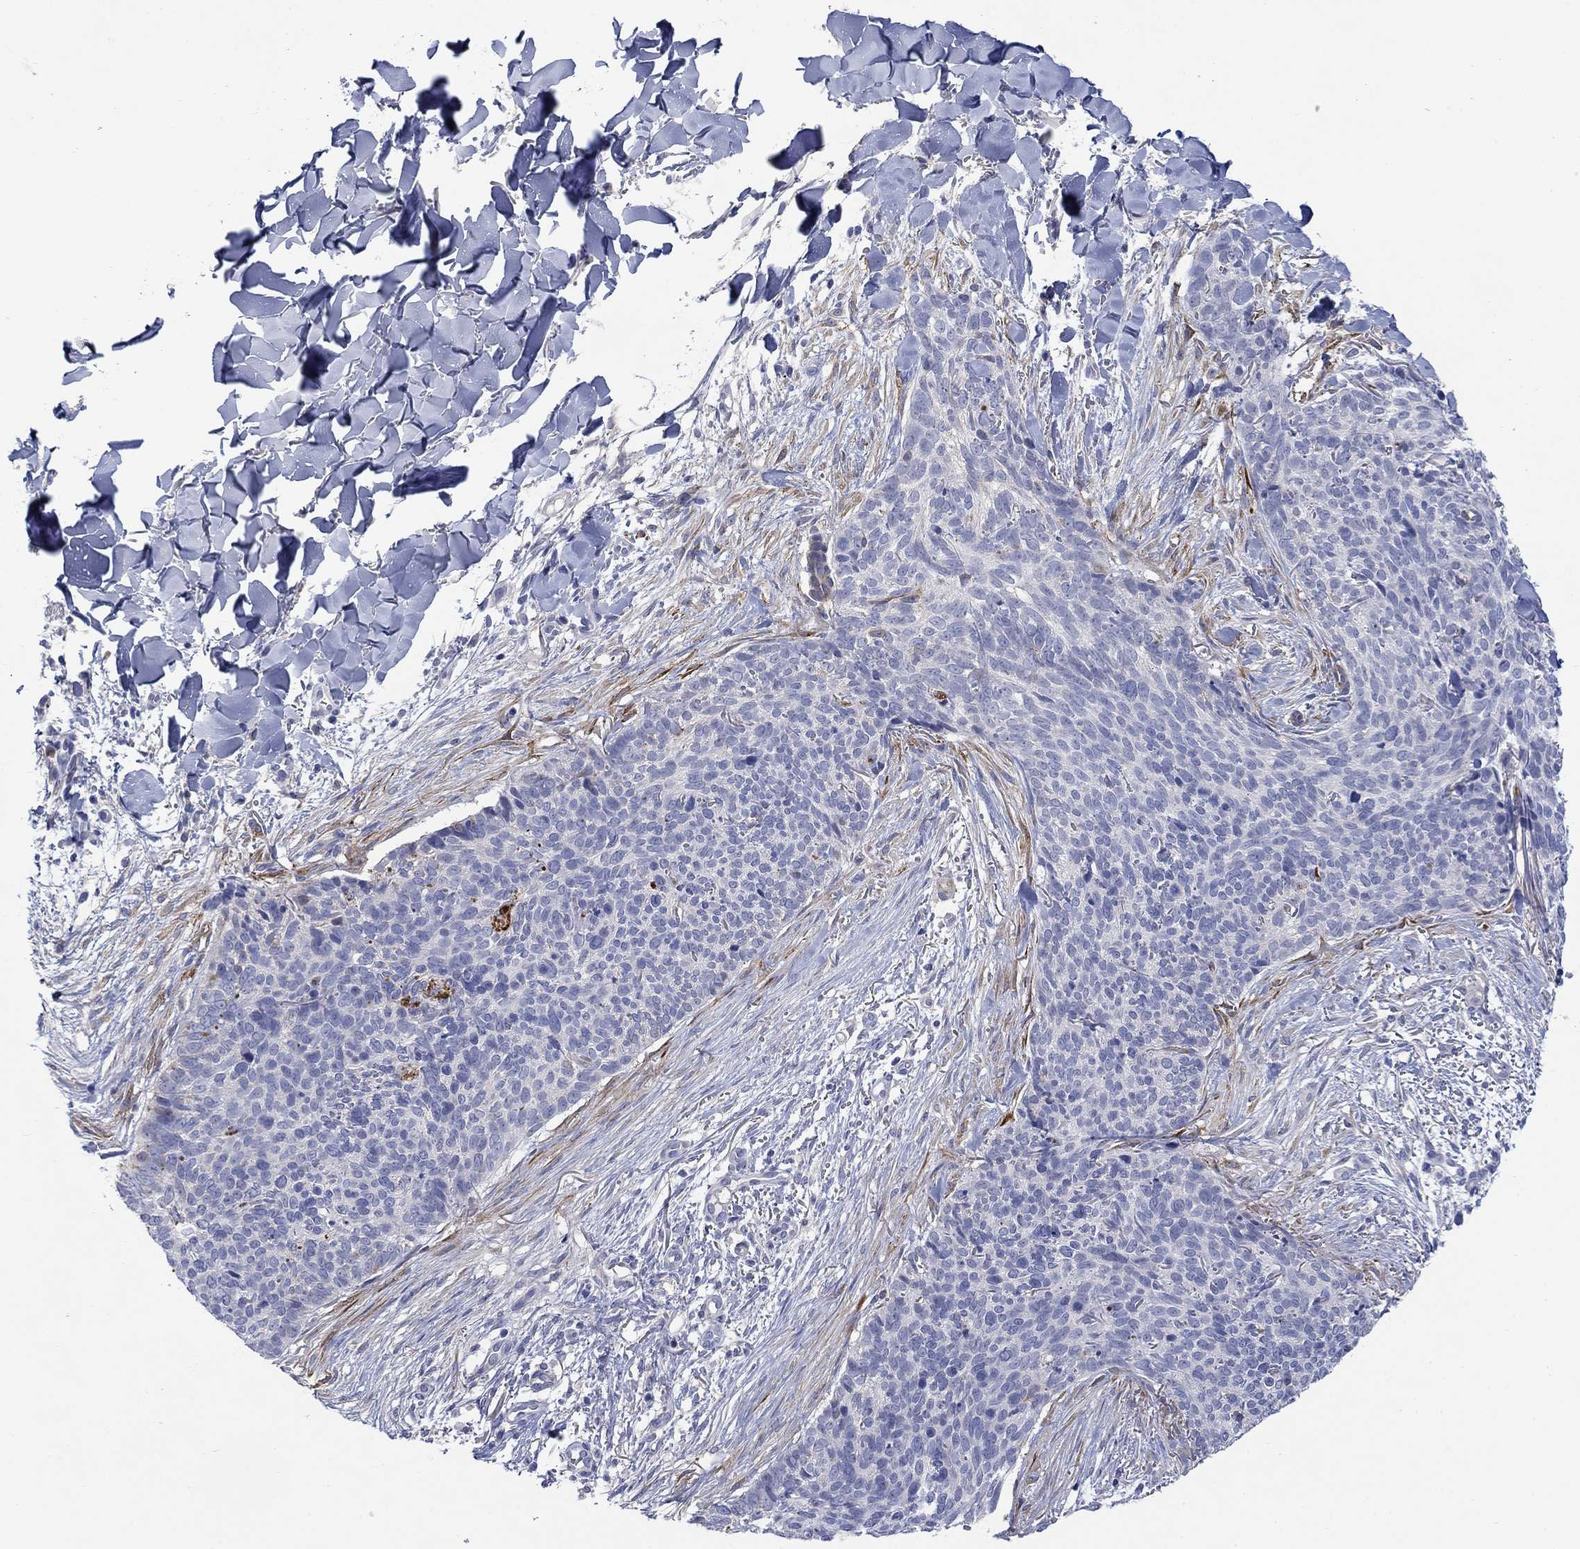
{"staining": {"intensity": "negative", "quantity": "none", "location": "none"}, "tissue": "skin cancer", "cell_type": "Tumor cells", "image_type": "cancer", "snomed": [{"axis": "morphology", "description": "Basal cell carcinoma"}, {"axis": "topography", "description": "Skin"}], "caption": "An immunohistochemistry histopathology image of skin cancer (basal cell carcinoma) is shown. There is no staining in tumor cells of skin cancer (basal cell carcinoma).", "gene": "PTPRZ1", "patient": {"sex": "male", "age": 64}}